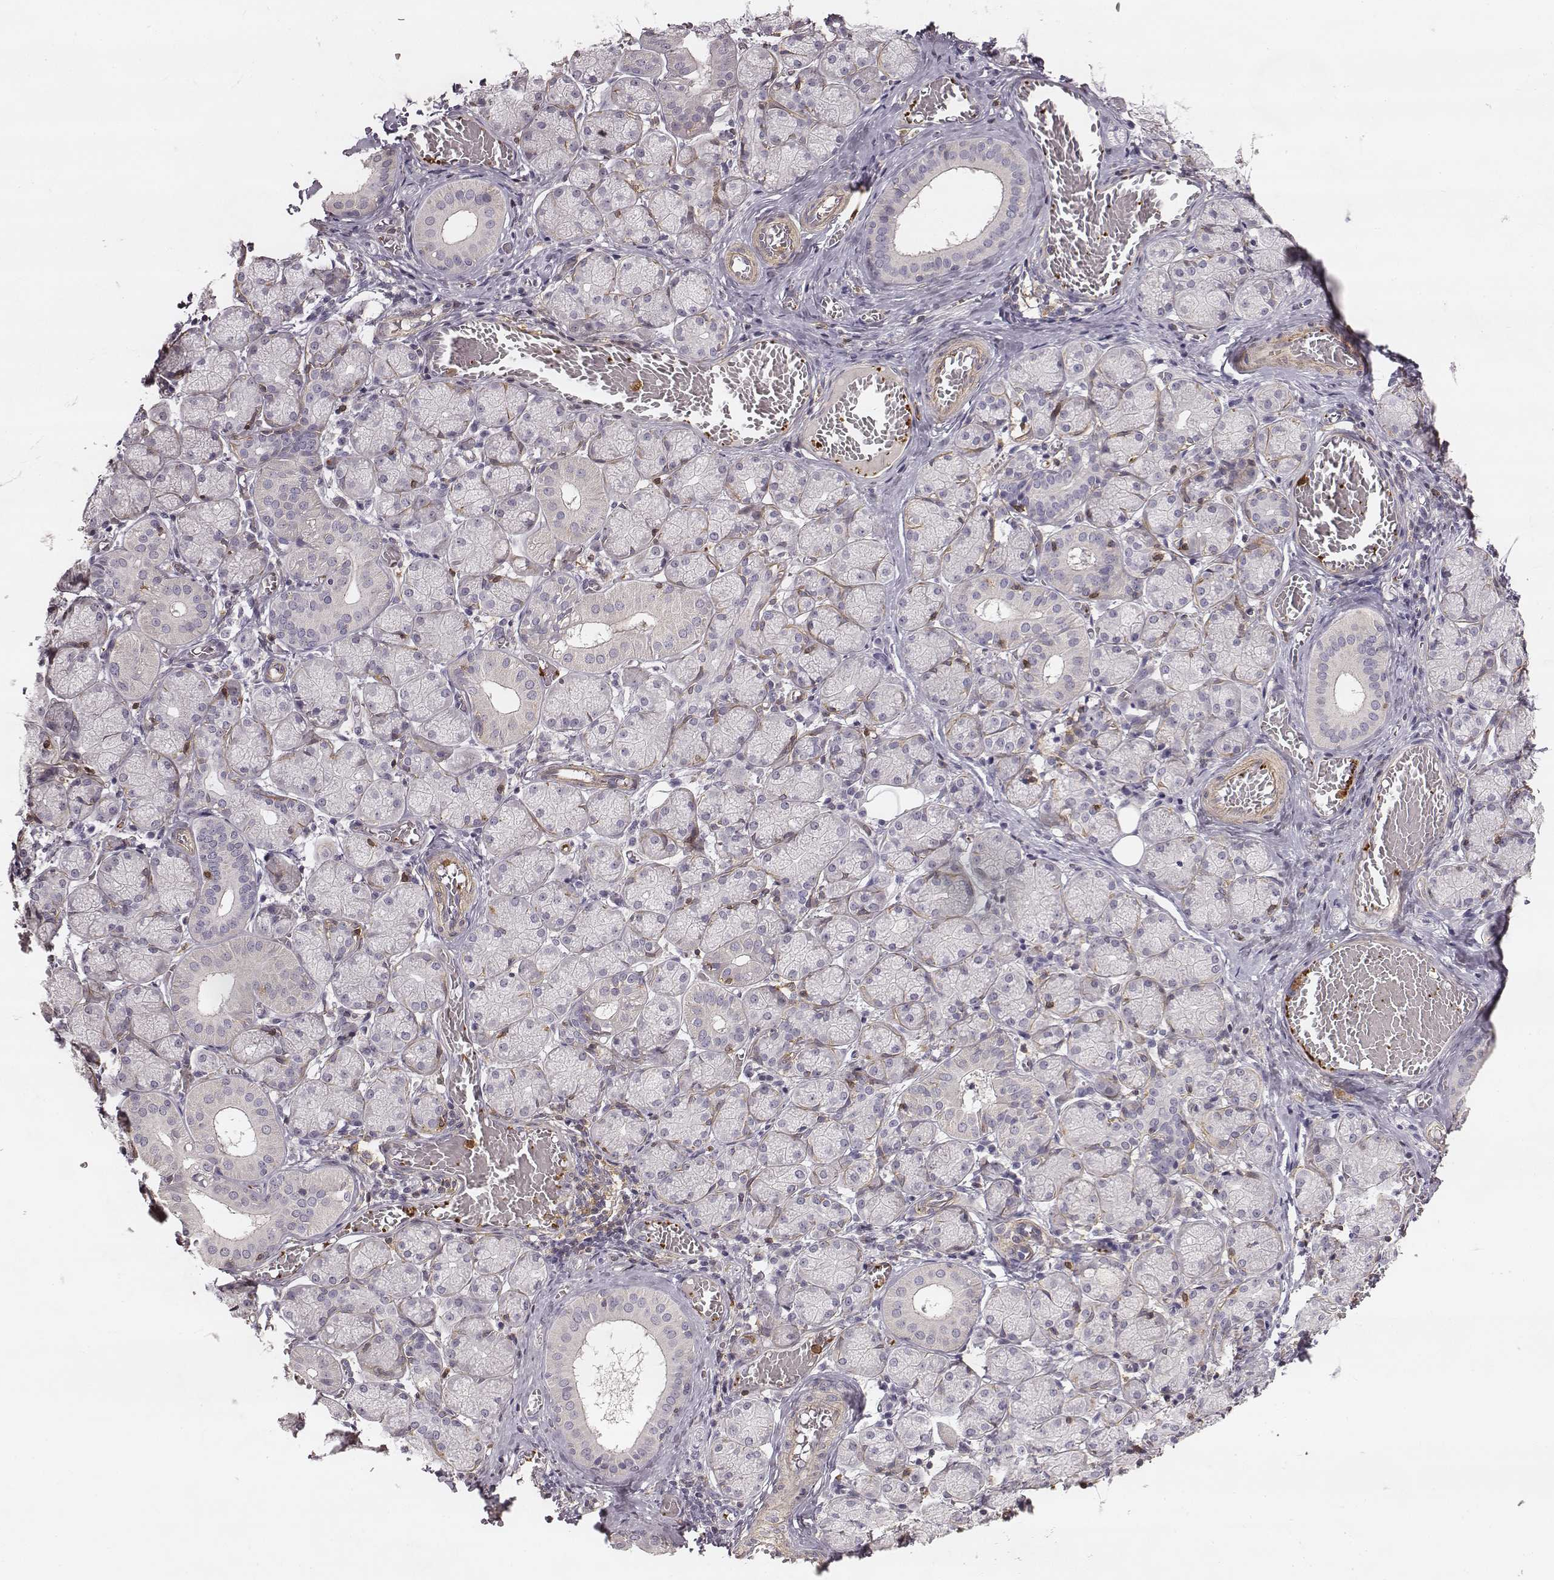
{"staining": {"intensity": "negative", "quantity": "none", "location": "none"}, "tissue": "salivary gland", "cell_type": "Glandular cells", "image_type": "normal", "snomed": [{"axis": "morphology", "description": "Normal tissue, NOS"}, {"axis": "topography", "description": "Salivary gland"}, {"axis": "topography", "description": "Peripheral nerve tissue"}], "caption": "Micrograph shows no protein expression in glandular cells of normal salivary gland.", "gene": "ZYX", "patient": {"sex": "female", "age": 24}}